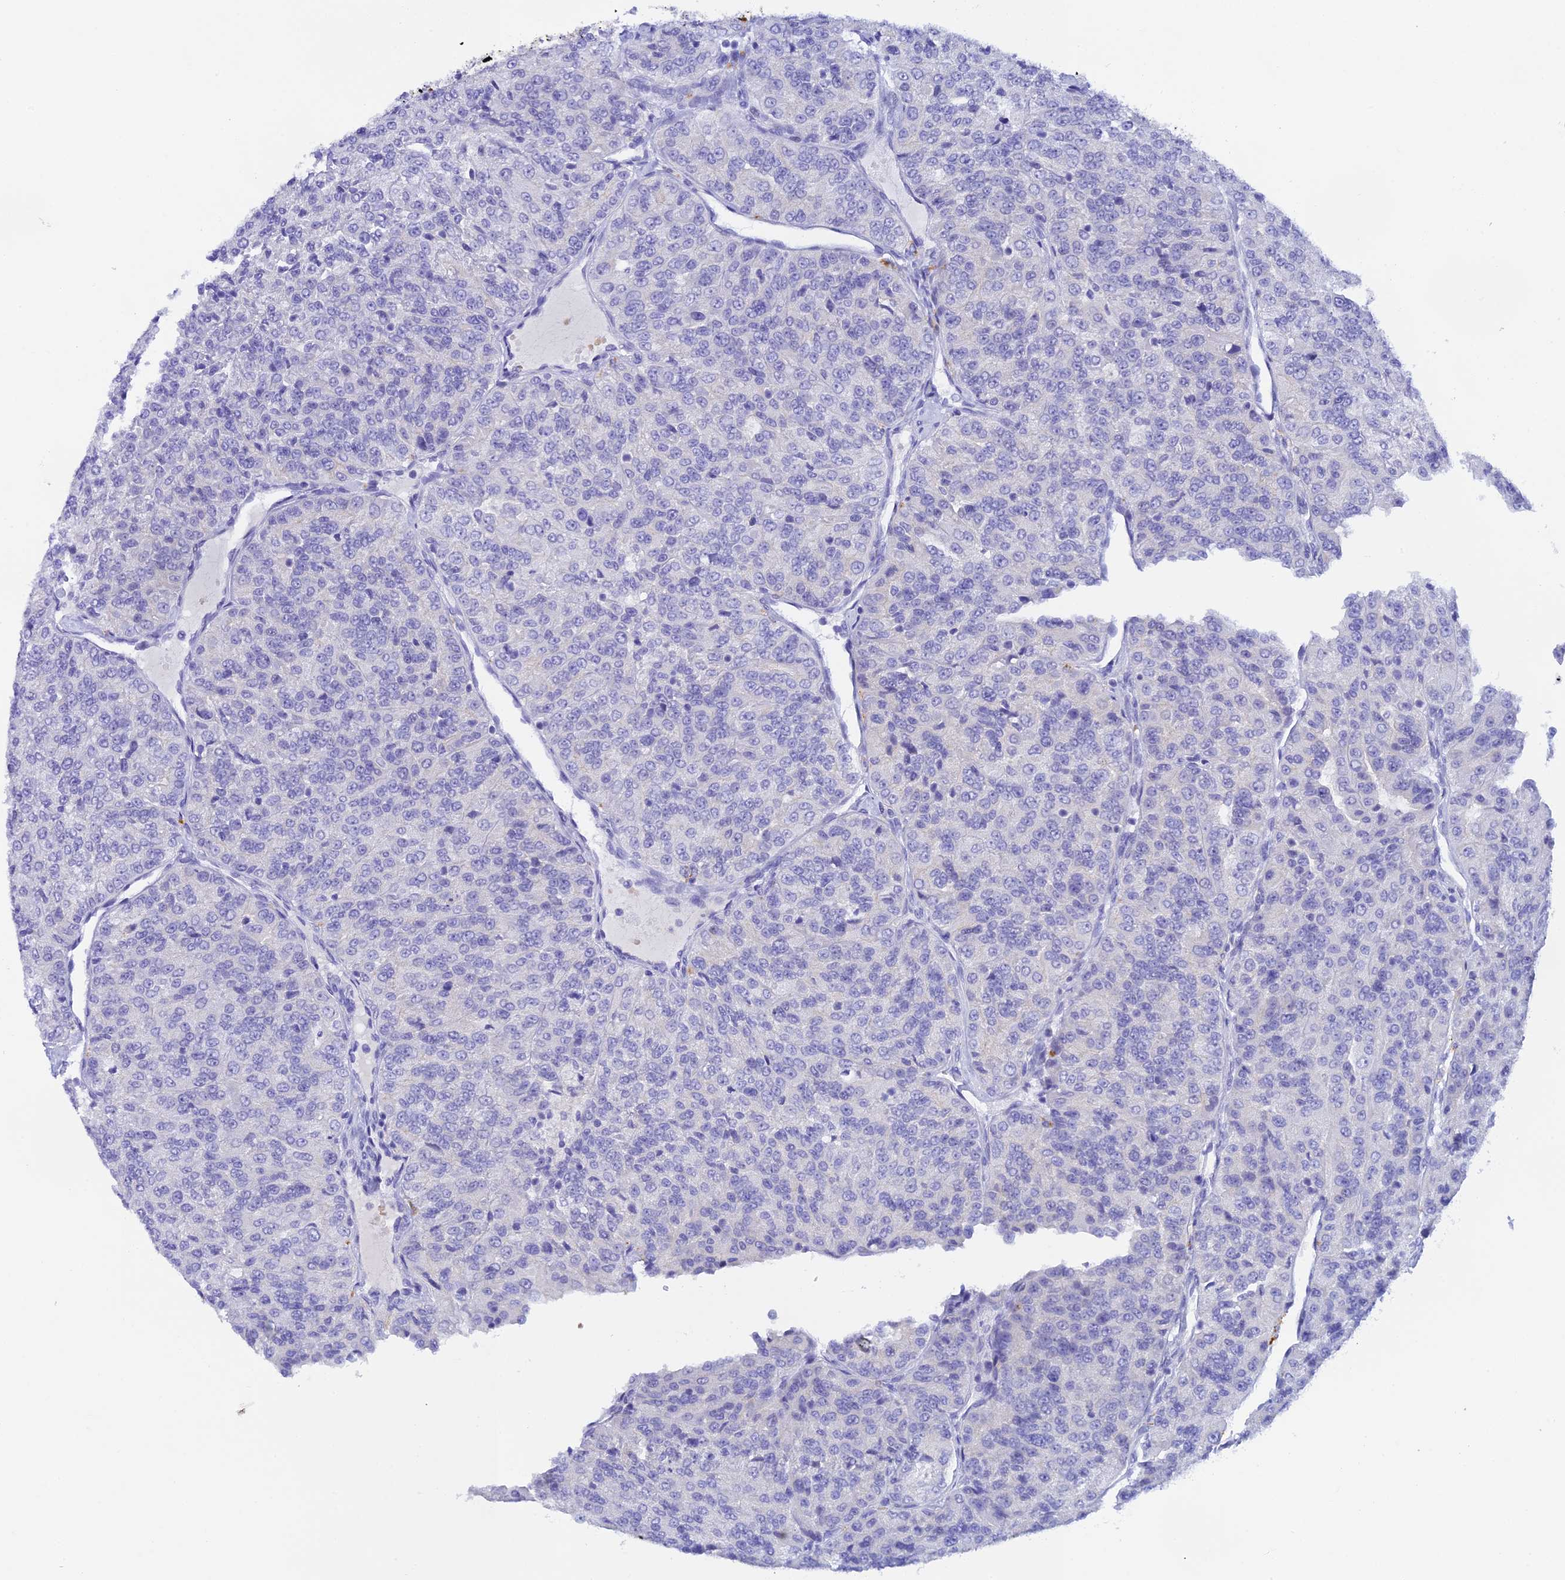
{"staining": {"intensity": "negative", "quantity": "none", "location": "none"}, "tissue": "renal cancer", "cell_type": "Tumor cells", "image_type": "cancer", "snomed": [{"axis": "morphology", "description": "Adenocarcinoma, NOS"}, {"axis": "topography", "description": "Kidney"}], "caption": "This is an immunohistochemistry (IHC) photomicrograph of human adenocarcinoma (renal). There is no expression in tumor cells.", "gene": "RASGEF1B", "patient": {"sex": "female", "age": 63}}